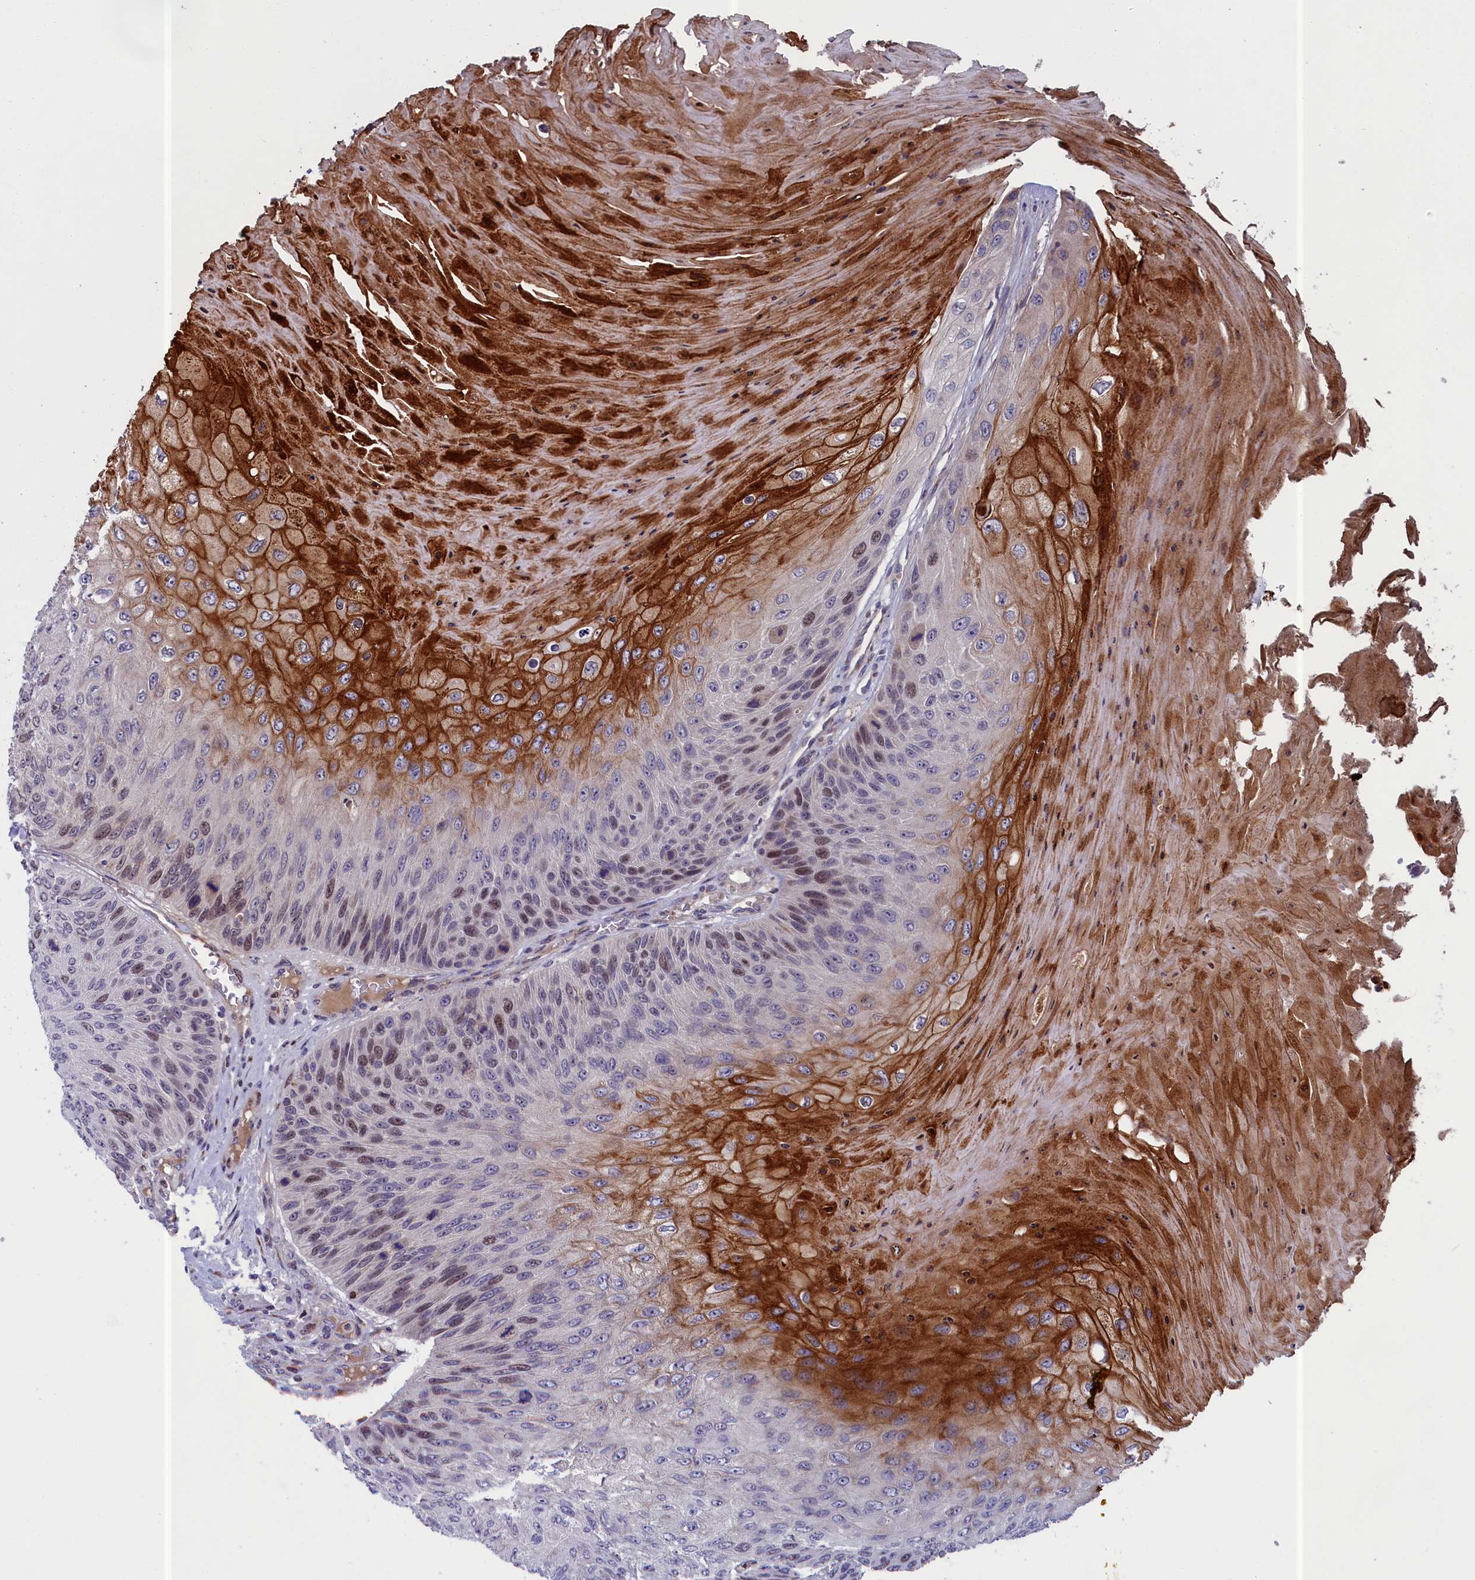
{"staining": {"intensity": "strong", "quantity": "25%-75%", "location": "cytoplasmic/membranous,nuclear"}, "tissue": "skin cancer", "cell_type": "Tumor cells", "image_type": "cancer", "snomed": [{"axis": "morphology", "description": "Squamous cell carcinoma, NOS"}, {"axis": "topography", "description": "Skin"}], "caption": "Skin cancer stained with DAB (3,3'-diaminobenzidine) immunohistochemistry displays high levels of strong cytoplasmic/membranous and nuclear expression in about 25%-75% of tumor cells.", "gene": "LIG1", "patient": {"sex": "female", "age": 88}}